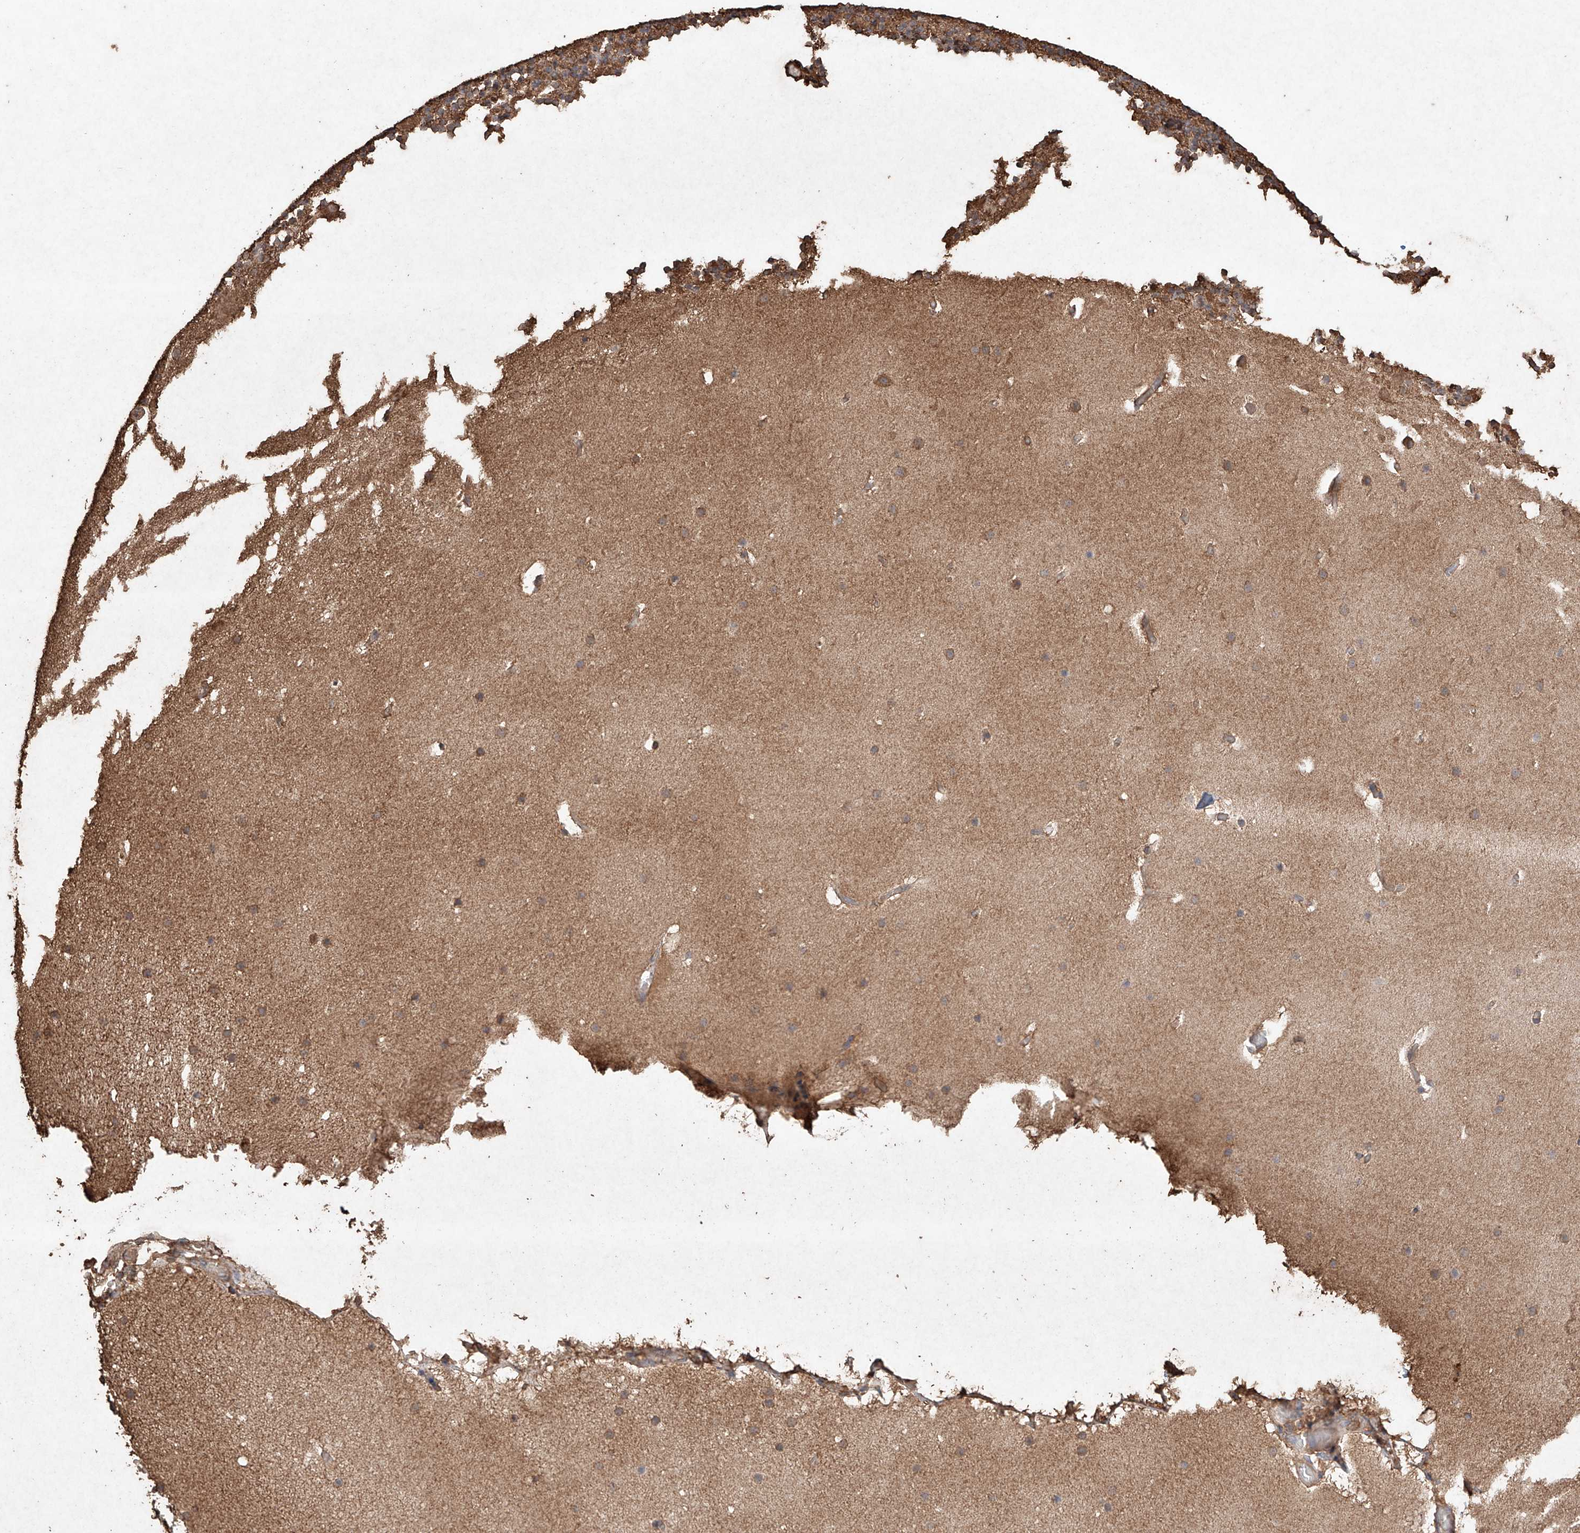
{"staining": {"intensity": "moderate", "quantity": ">75%", "location": "cytoplasmic/membranous"}, "tissue": "cerebellum", "cell_type": "Cells in granular layer", "image_type": "normal", "snomed": [{"axis": "morphology", "description": "Normal tissue, NOS"}, {"axis": "topography", "description": "Cerebellum"}], "caption": "Protein expression analysis of unremarkable cerebellum demonstrates moderate cytoplasmic/membranous expression in approximately >75% of cells in granular layer. Nuclei are stained in blue.", "gene": "M6PR", "patient": {"sex": "male", "age": 57}}